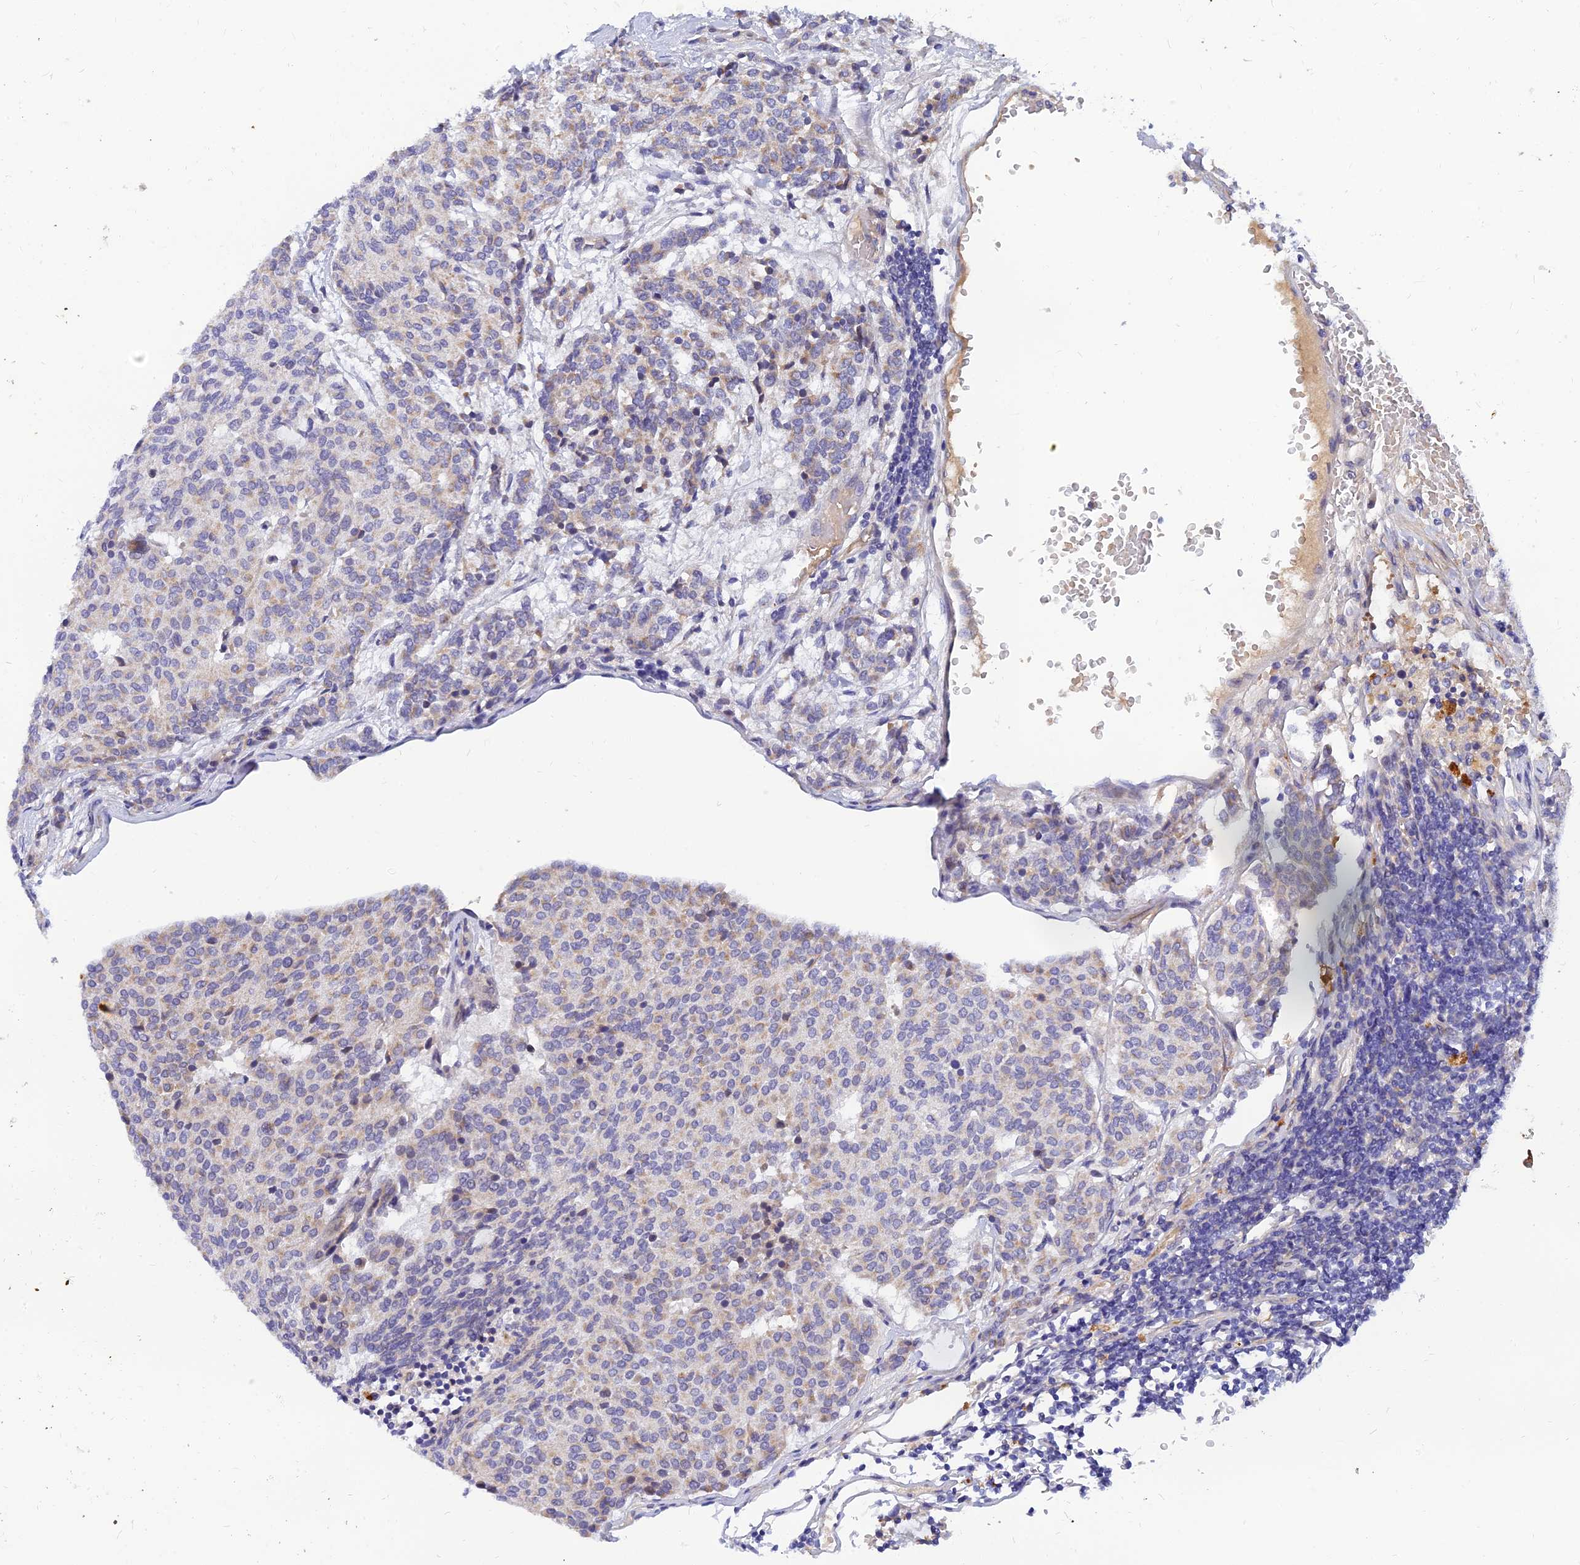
{"staining": {"intensity": "weak", "quantity": "<25%", "location": "cytoplasmic/membranous"}, "tissue": "carcinoid", "cell_type": "Tumor cells", "image_type": "cancer", "snomed": [{"axis": "morphology", "description": "Carcinoid, malignant, NOS"}, {"axis": "topography", "description": "Pancreas"}], "caption": "Immunohistochemical staining of carcinoid displays no significant expression in tumor cells.", "gene": "ANKS4B", "patient": {"sex": "female", "age": 54}}